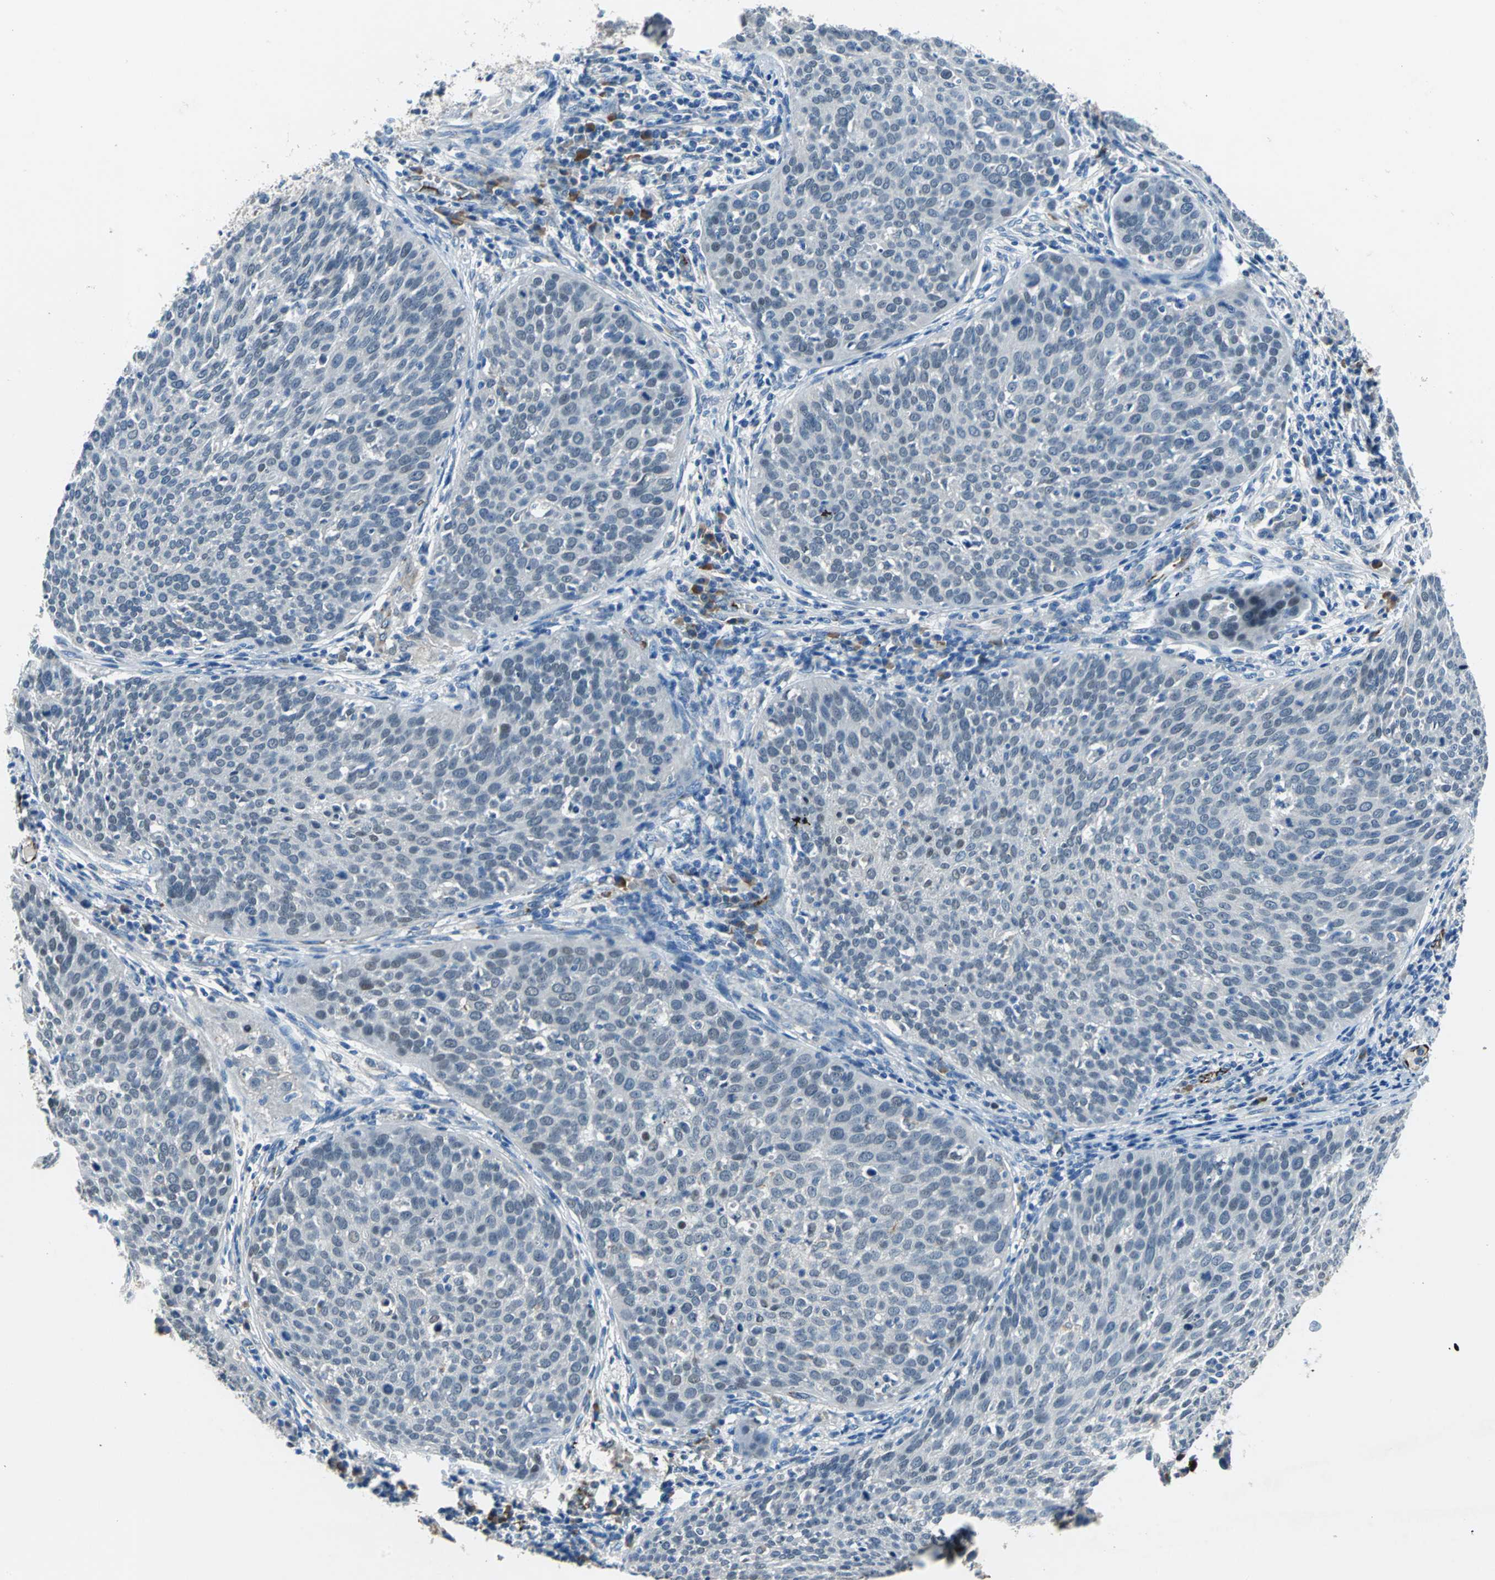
{"staining": {"intensity": "weak", "quantity": "<25%", "location": "nuclear"}, "tissue": "cervical cancer", "cell_type": "Tumor cells", "image_type": "cancer", "snomed": [{"axis": "morphology", "description": "Squamous cell carcinoma, NOS"}, {"axis": "topography", "description": "Cervix"}], "caption": "High magnification brightfield microscopy of cervical cancer (squamous cell carcinoma) stained with DAB (3,3'-diaminobenzidine) (brown) and counterstained with hematoxylin (blue): tumor cells show no significant staining.", "gene": "SELP", "patient": {"sex": "female", "age": 38}}